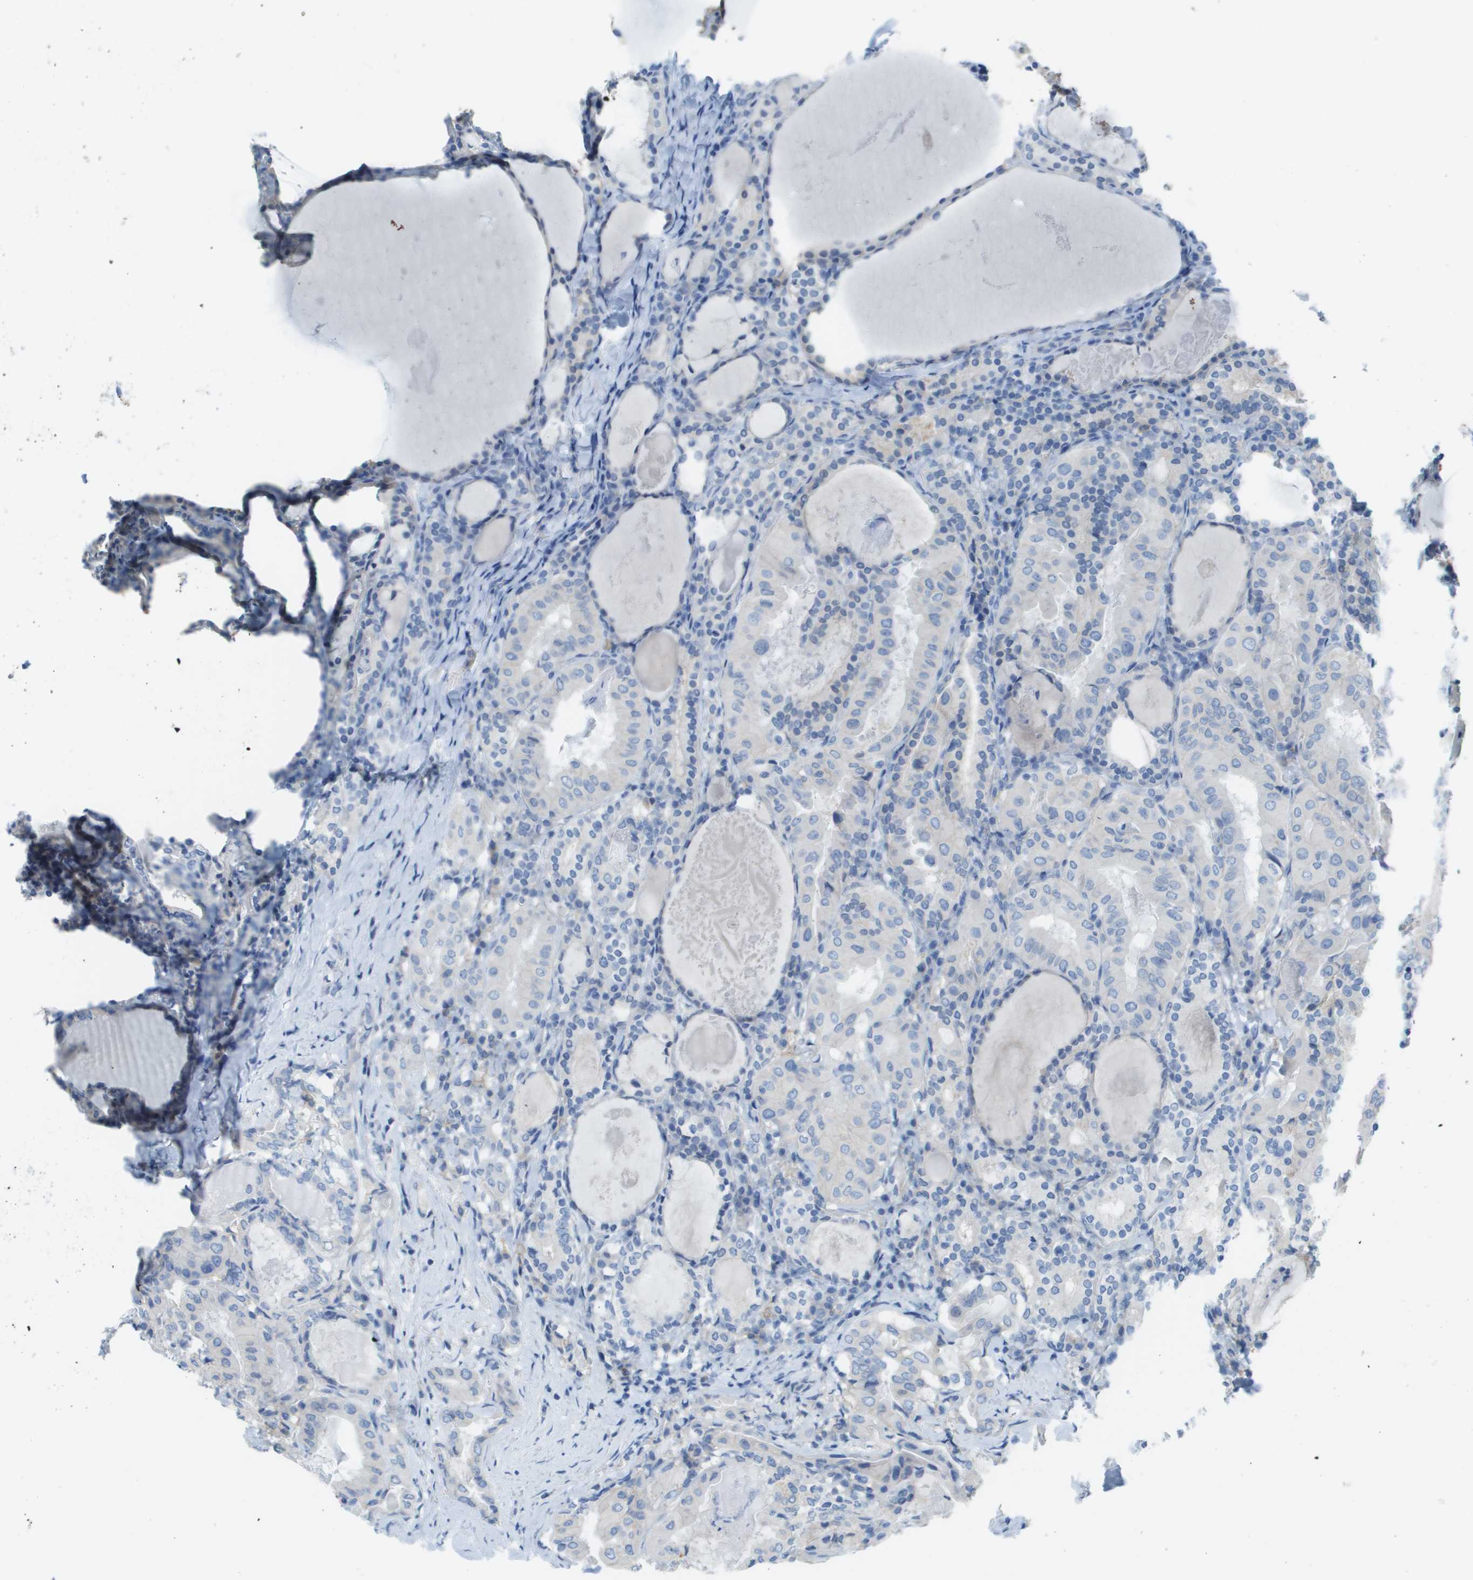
{"staining": {"intensity": "negative", "quantity": "none", "location": "none"}, "tissue": "thyroid cancer", "cell_type": "Tumor cells", "image_type": "cancer", "snomed": [{"axis": "morphology", "description": "Papillary adenocarcinoma, NOS"}, {"axis": "topography", "description": "Thyroid gland"}], "caption": "Tumor cells are negative for brown protein staining in papillary adenocarcinoma (thyroid).", "gene": "CD46", "patient": {"sex": "female", "age": 42}}